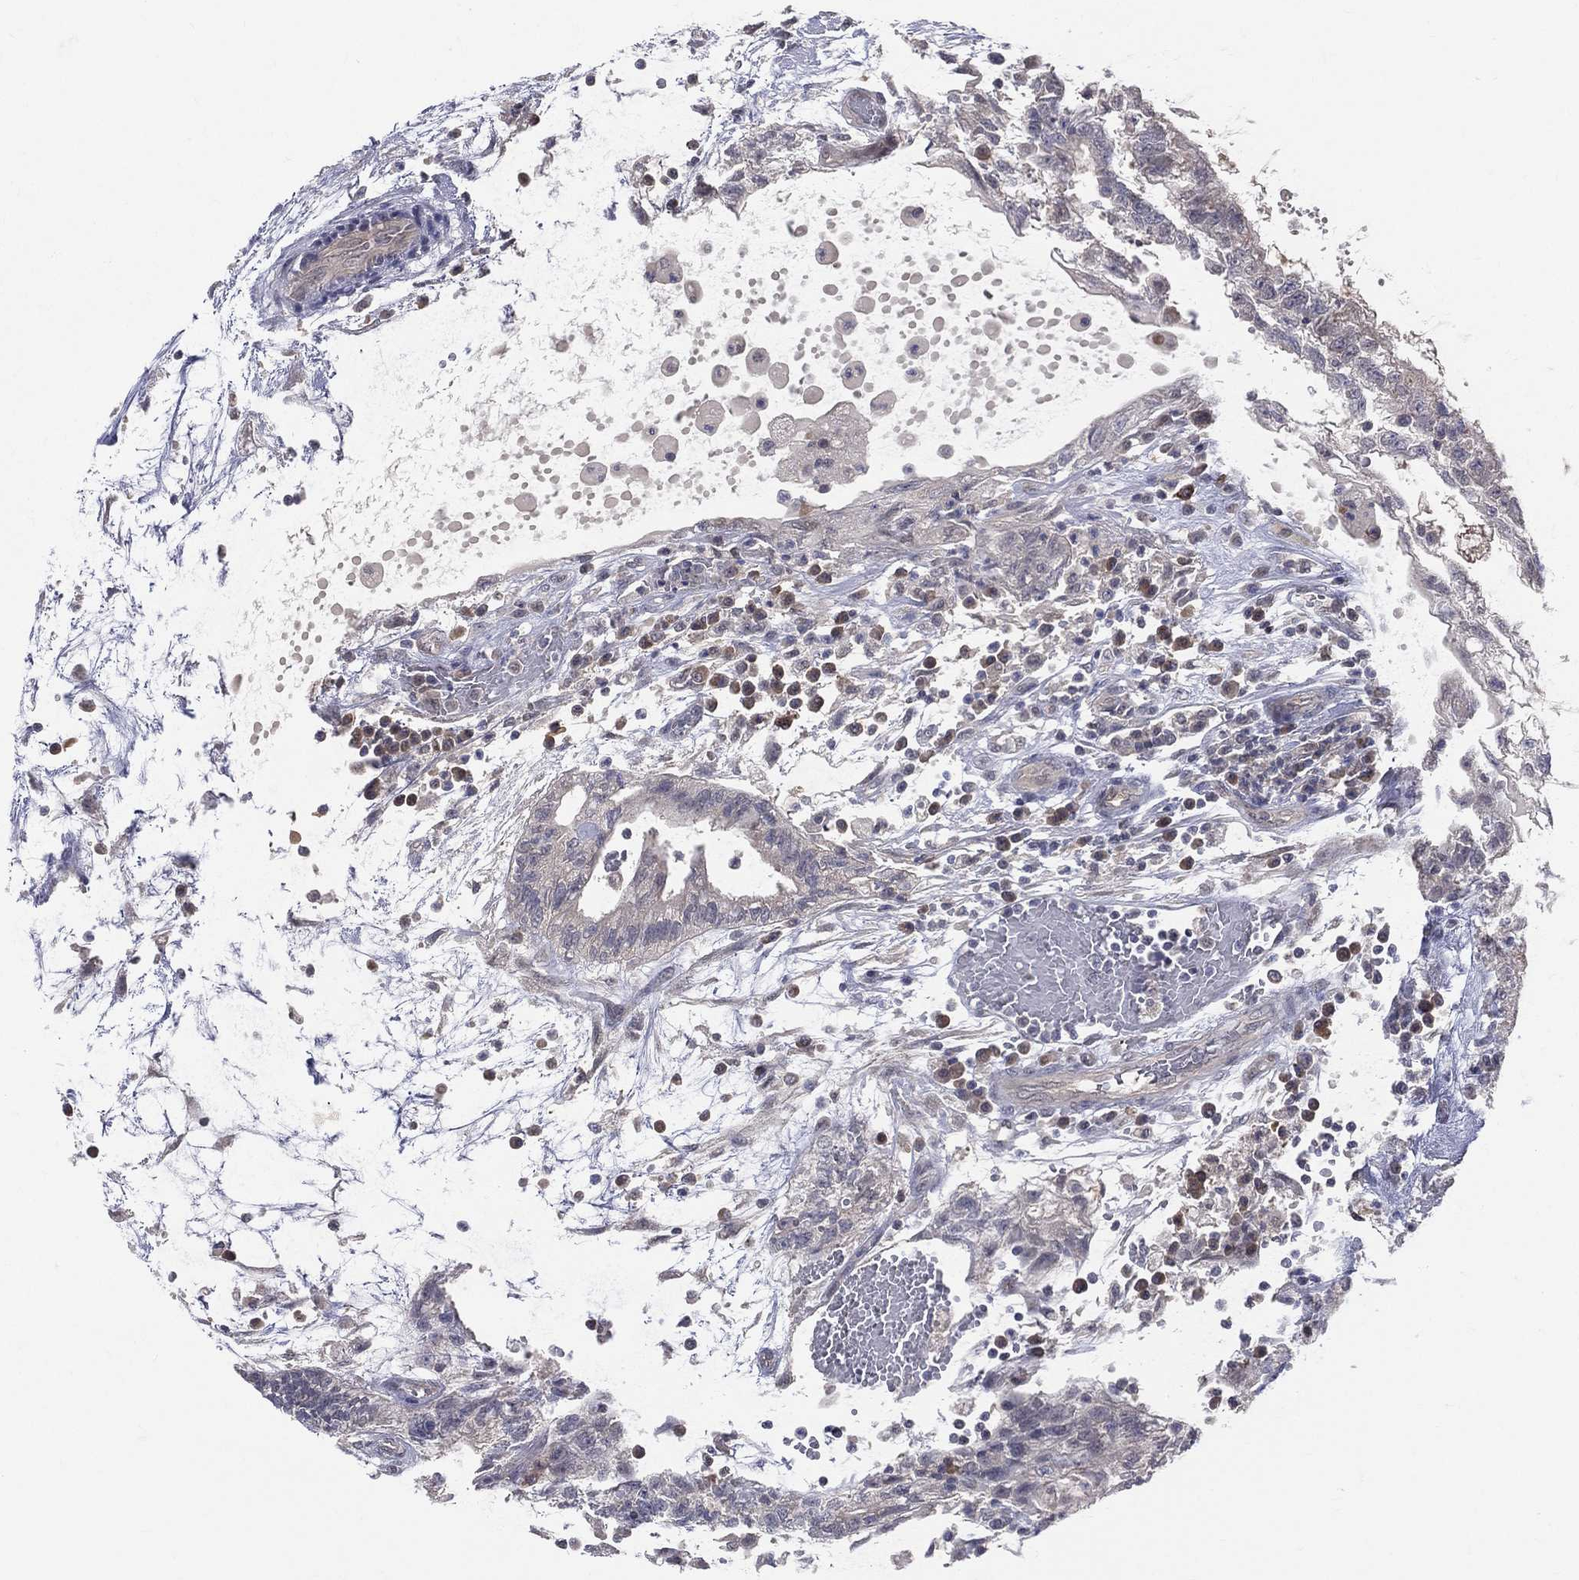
{"staining": {"intensity": "negative", "quantity": "none", "location": "none"}, "tissue": "testis cancer", "cell_type": "Tumor cells", "image_type": "cancer", "snomed": [{"axis": "morphology", "description": "Normal tissue, NOS"}, {"axis": "morphology", "description": "Carcinoma, Embryonal, NOS"}, {"axis": "topography", "description": "Testis"}, {"axis": "topography", "description": "Epididymis"}], "caption": "The IHC histopathology image has no significant positivity in tumor cells of embryonal carcinoma (testis) tissue.", "gene": "DLG4", "patient": {"sex": "male", "age": 32}}